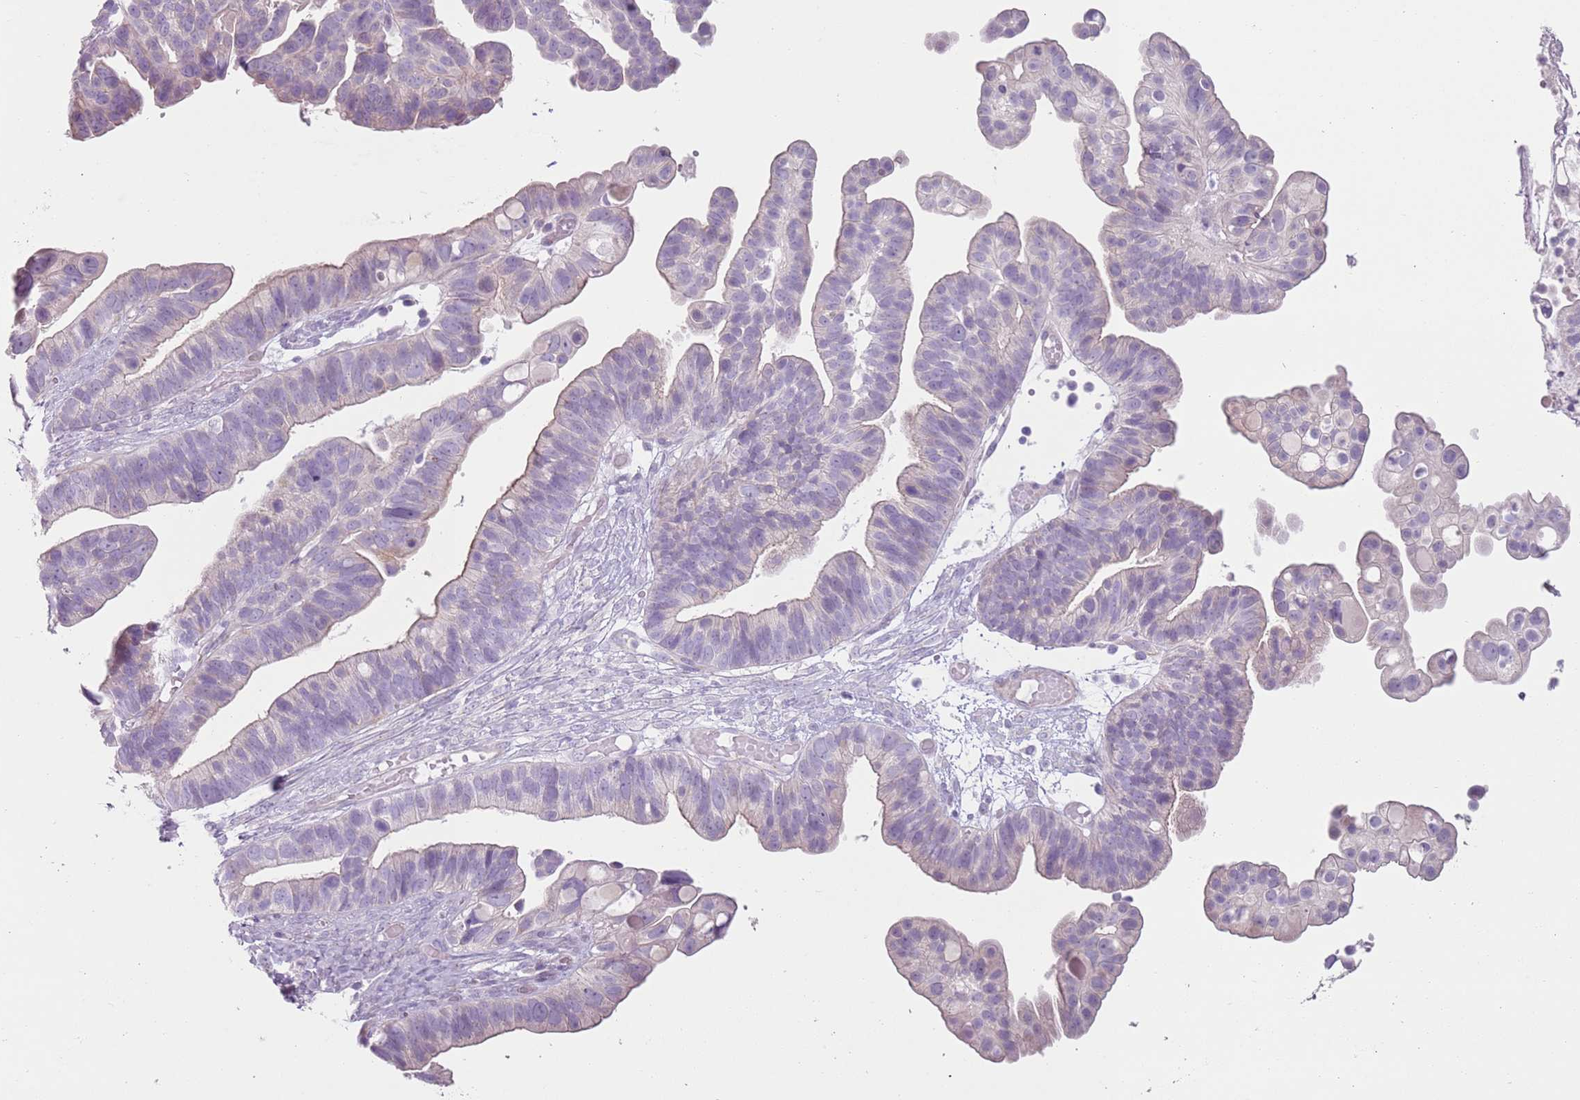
{"staining": {"intensity": "weak", "quantity": "<25%", "location": "cytoplasmic/membranous"}, "tissue": "ovarian cancer", "cell_type": "Tumor cells", "image_type": "cancer", "snomed": [{"axis": "morphology", "description": "Cystadenocarcinoma, serous, NOS"}, {"axis": "topography", "description": "Ovary"}], "caption": "DAB (3,3'-diaminobenzidine) immunohistochemical staining of human ovarian serous cystadenocarcinoma reveals no significant expression in tumor cells. (DAB (3,3'-diaminobenzidine) IHC visualized using brightfield microscopy, high magnification).", "gene": "ZNF239", "patient": {"sex": "female", "age": 56}}